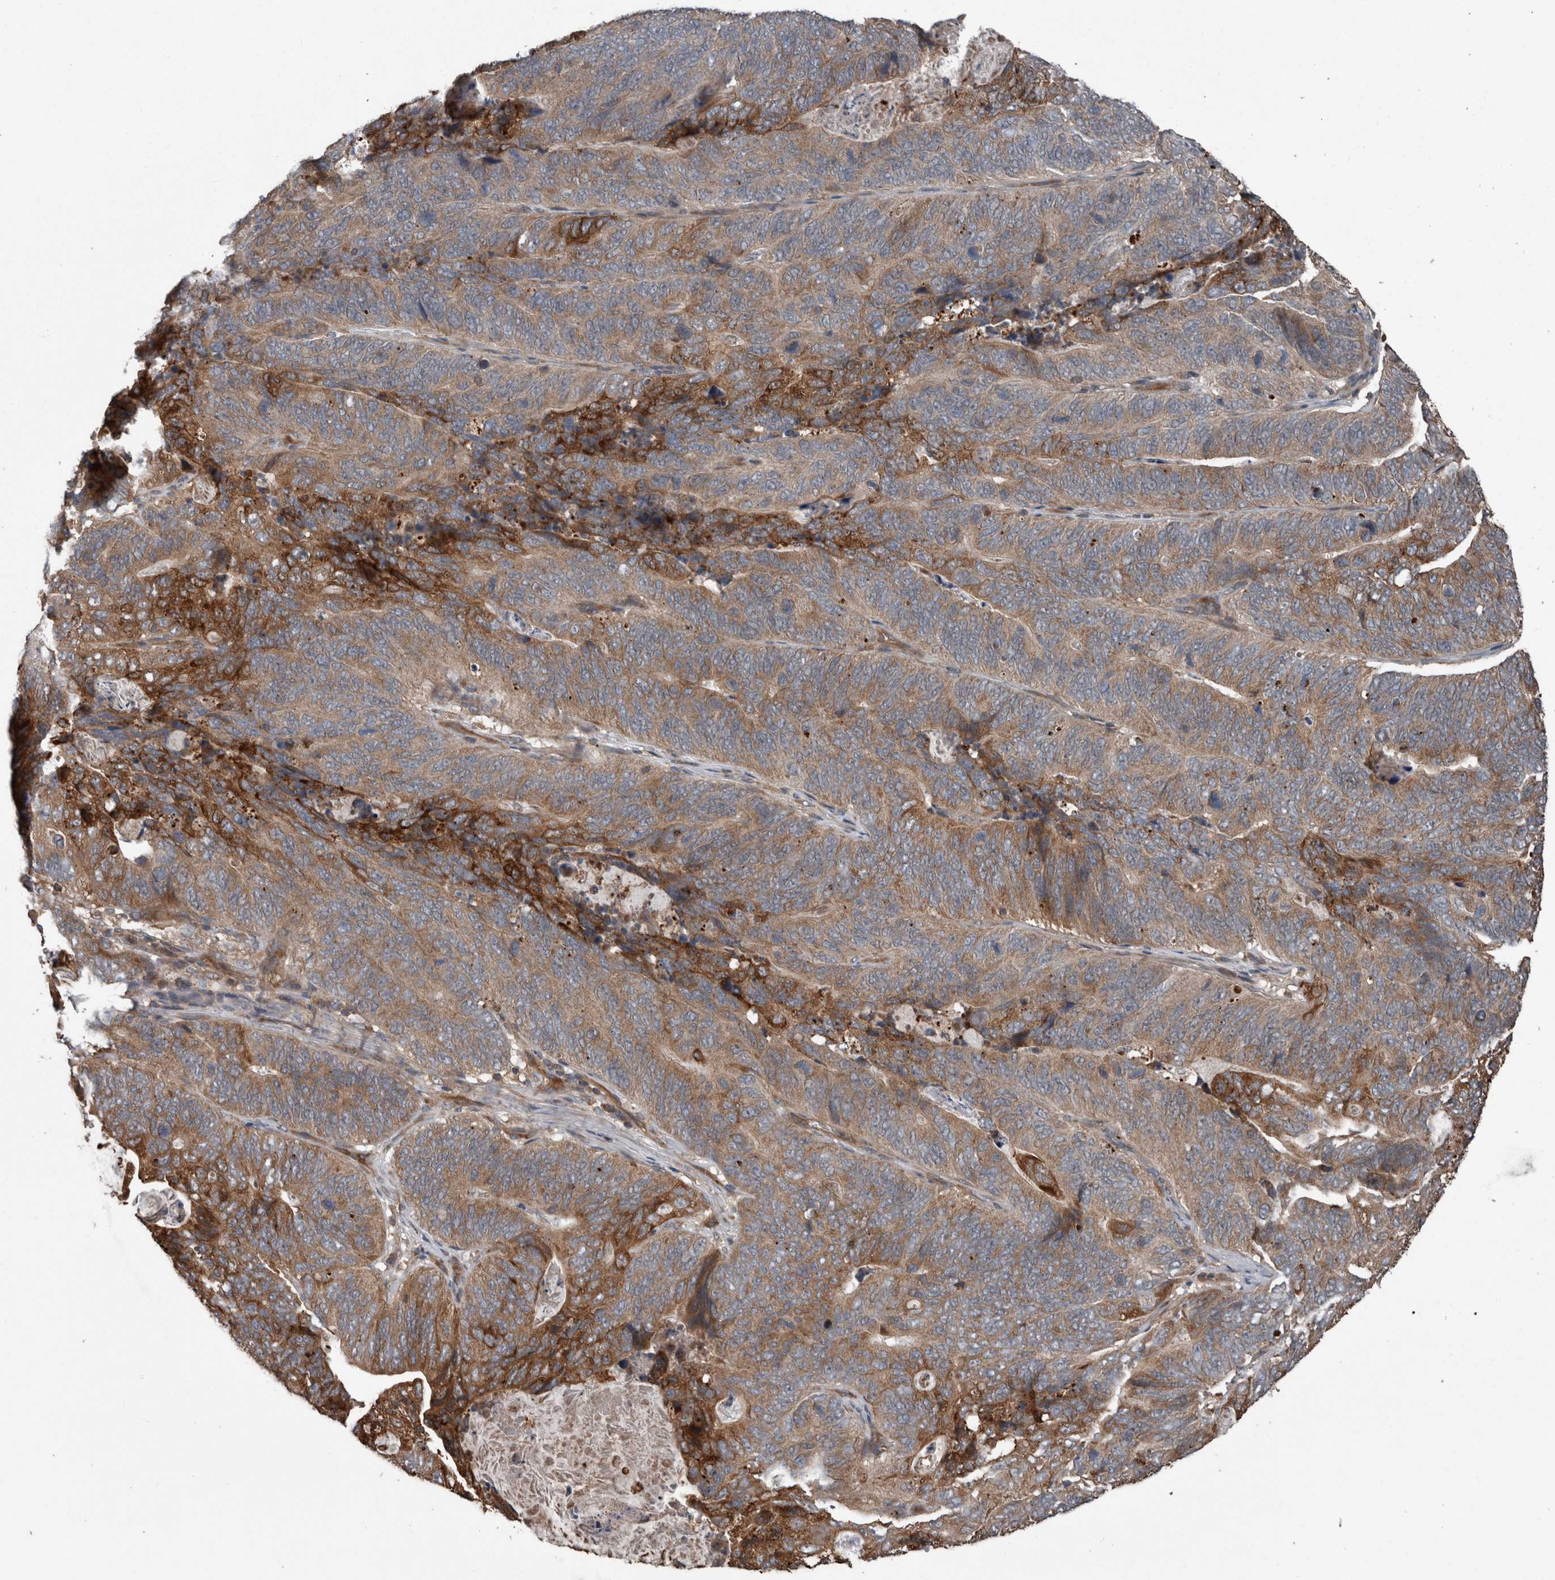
{"staining": {"intensity": "moderate", "quantity": ">75%", "location": "cytoplasmic/membranous"}, "tissue": "stomach cancer", "cell_type": "Tumor cells", "image_type": "cancer", "snomed": [{"axis": "morphology", "description": "Normal tissue, NOS"}, {"axis": "morphology", "description": "Adenocarcinoma, NOS"}, {"axis": "topography", "description": "Stomach"}], "caption": "Tumor cells display moderate cytoplasmic/membranous positivity in about >75% of cells in stomach cancer.", "gene": "RIOK3", "patient": {"sex": "female", "age": 89}}